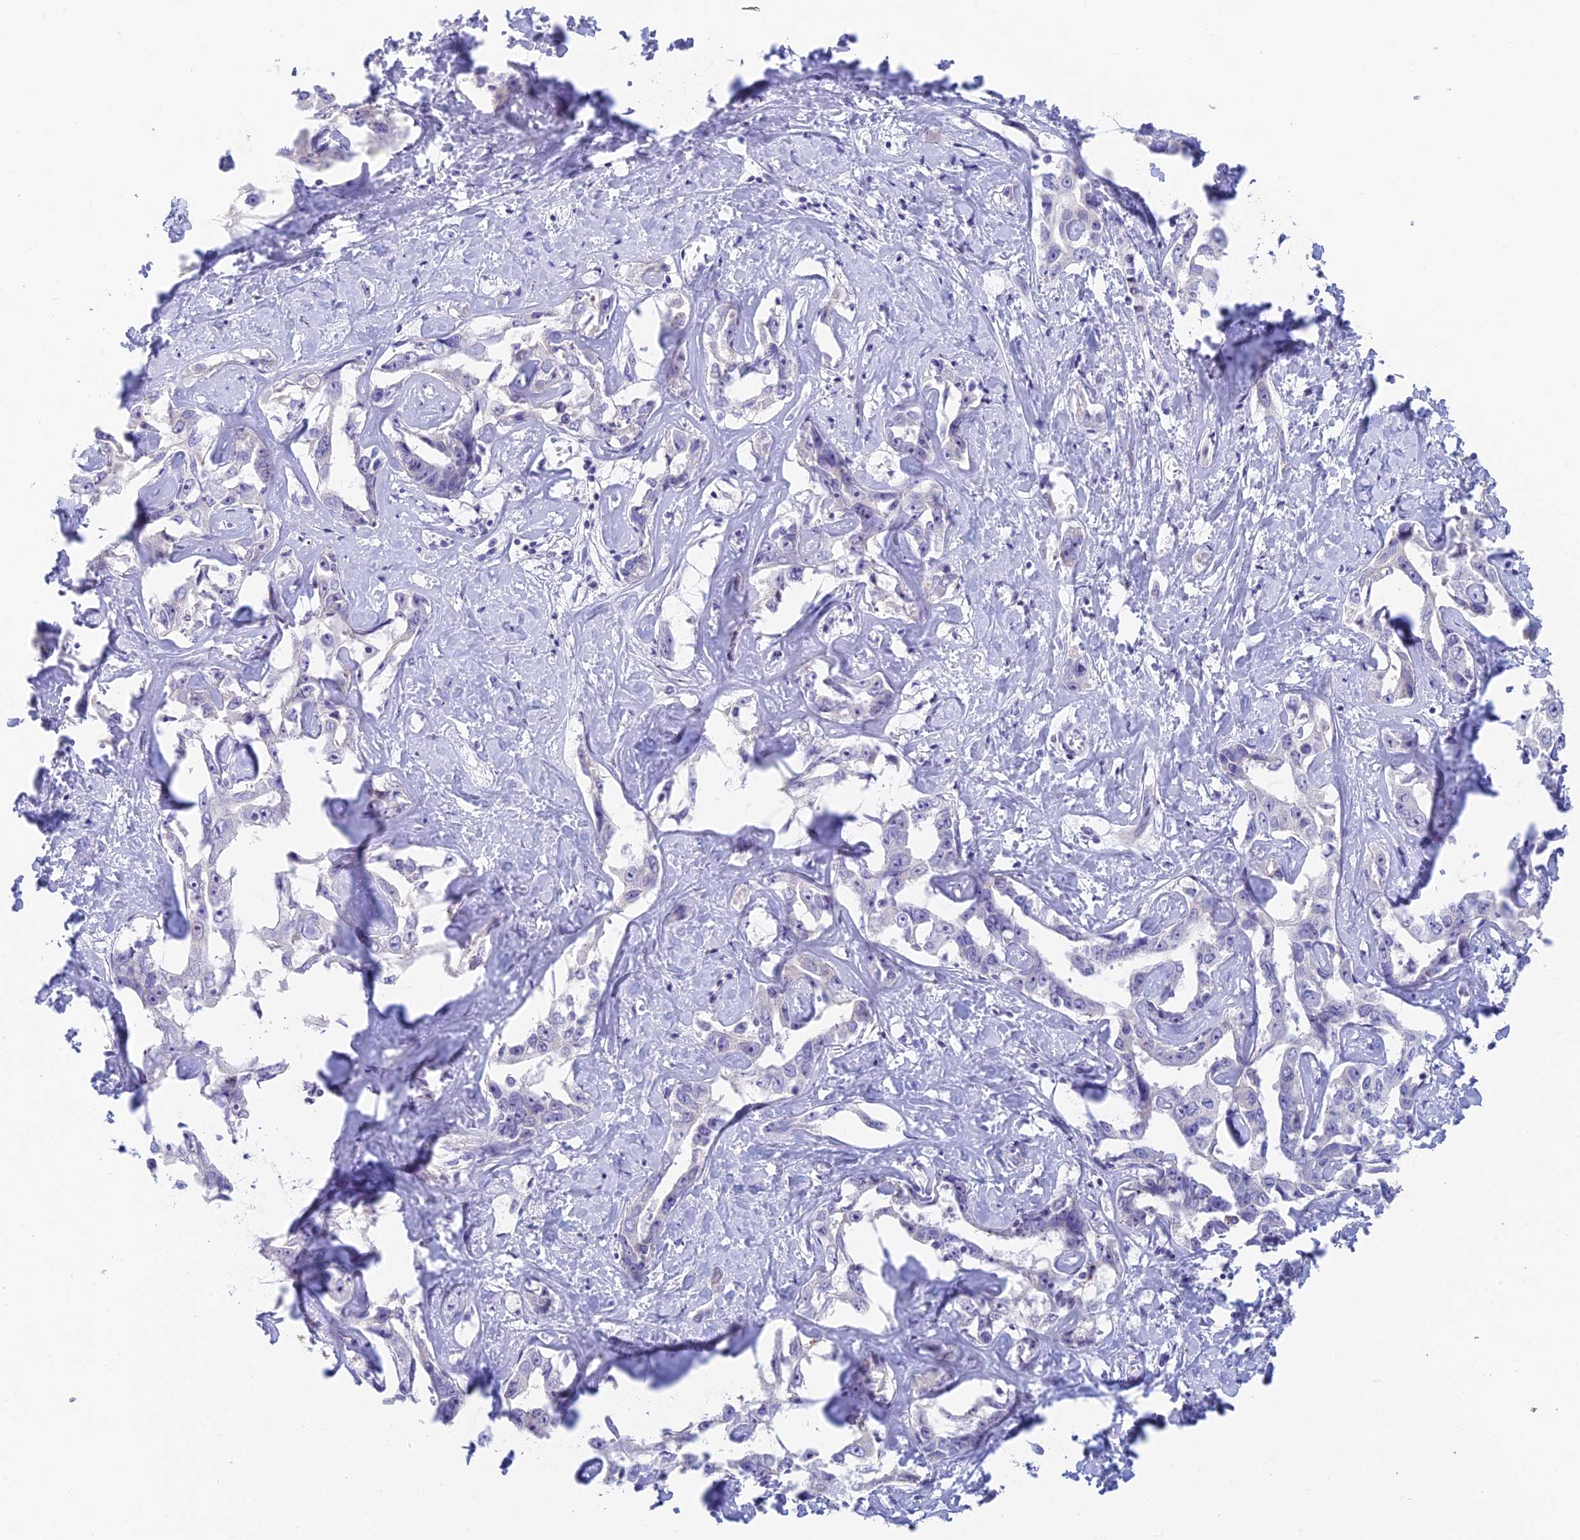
{"staining": {"intensity": "negative", "quantity": "none", "location": "none"}, "tissue": "liver cancer", "cell_type": "Tumor cells", "image_type": "cancer", "snomed": [{"axis": "morphology", "description": "Cholangiocarcinoma"}, {"axis": "topography", "description": "Liver"}], "caption": "IHC of liver cancer (cholangiocarcinoma) demonstrates no expression in tumor cells. Nuclei are stained in blue.", "gene": "REXO5", "patient": {"sex": "male", "age": 59}}